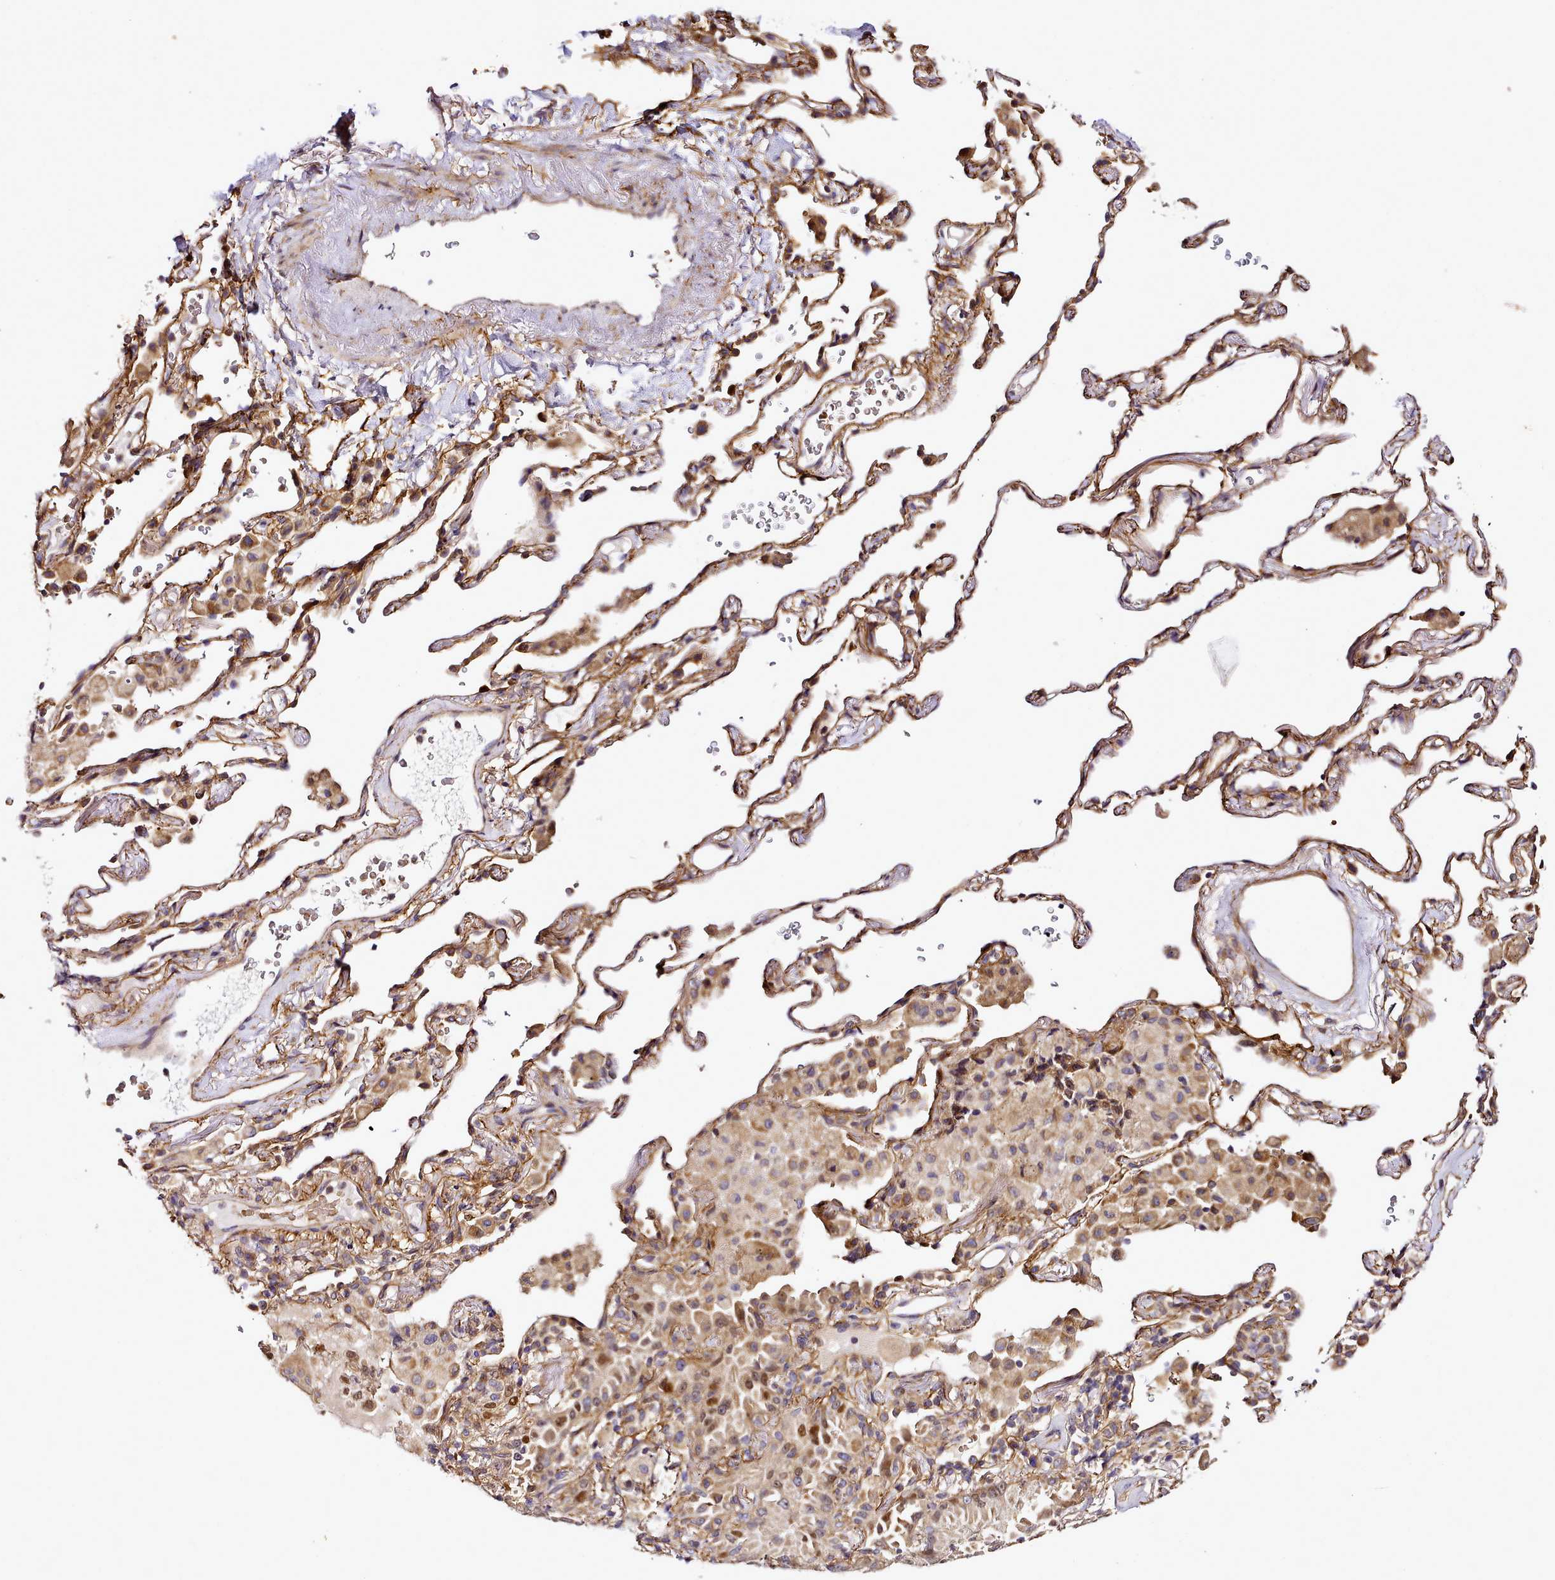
{"staining": {"intensity": "weak", "quantity": ">75%", "location": "cytoplasmic/membranous"}, "tissue": "lung cancer", "cell_type": "Tumor cells", "image_type": "cancer", "snomed": [{"axis": "morphology", "description": "Adenocarcinoma, NOS"}, {"axis": "topography", "description": "Lung"}], "caption": "The micrograph reveals a brown stain indicating the presence of a protein in the cytoplasmic/membranous of tumor cells in lung cancer.", "gene": "NBPF1", "patient": {"sex": "female", "age": 69}}